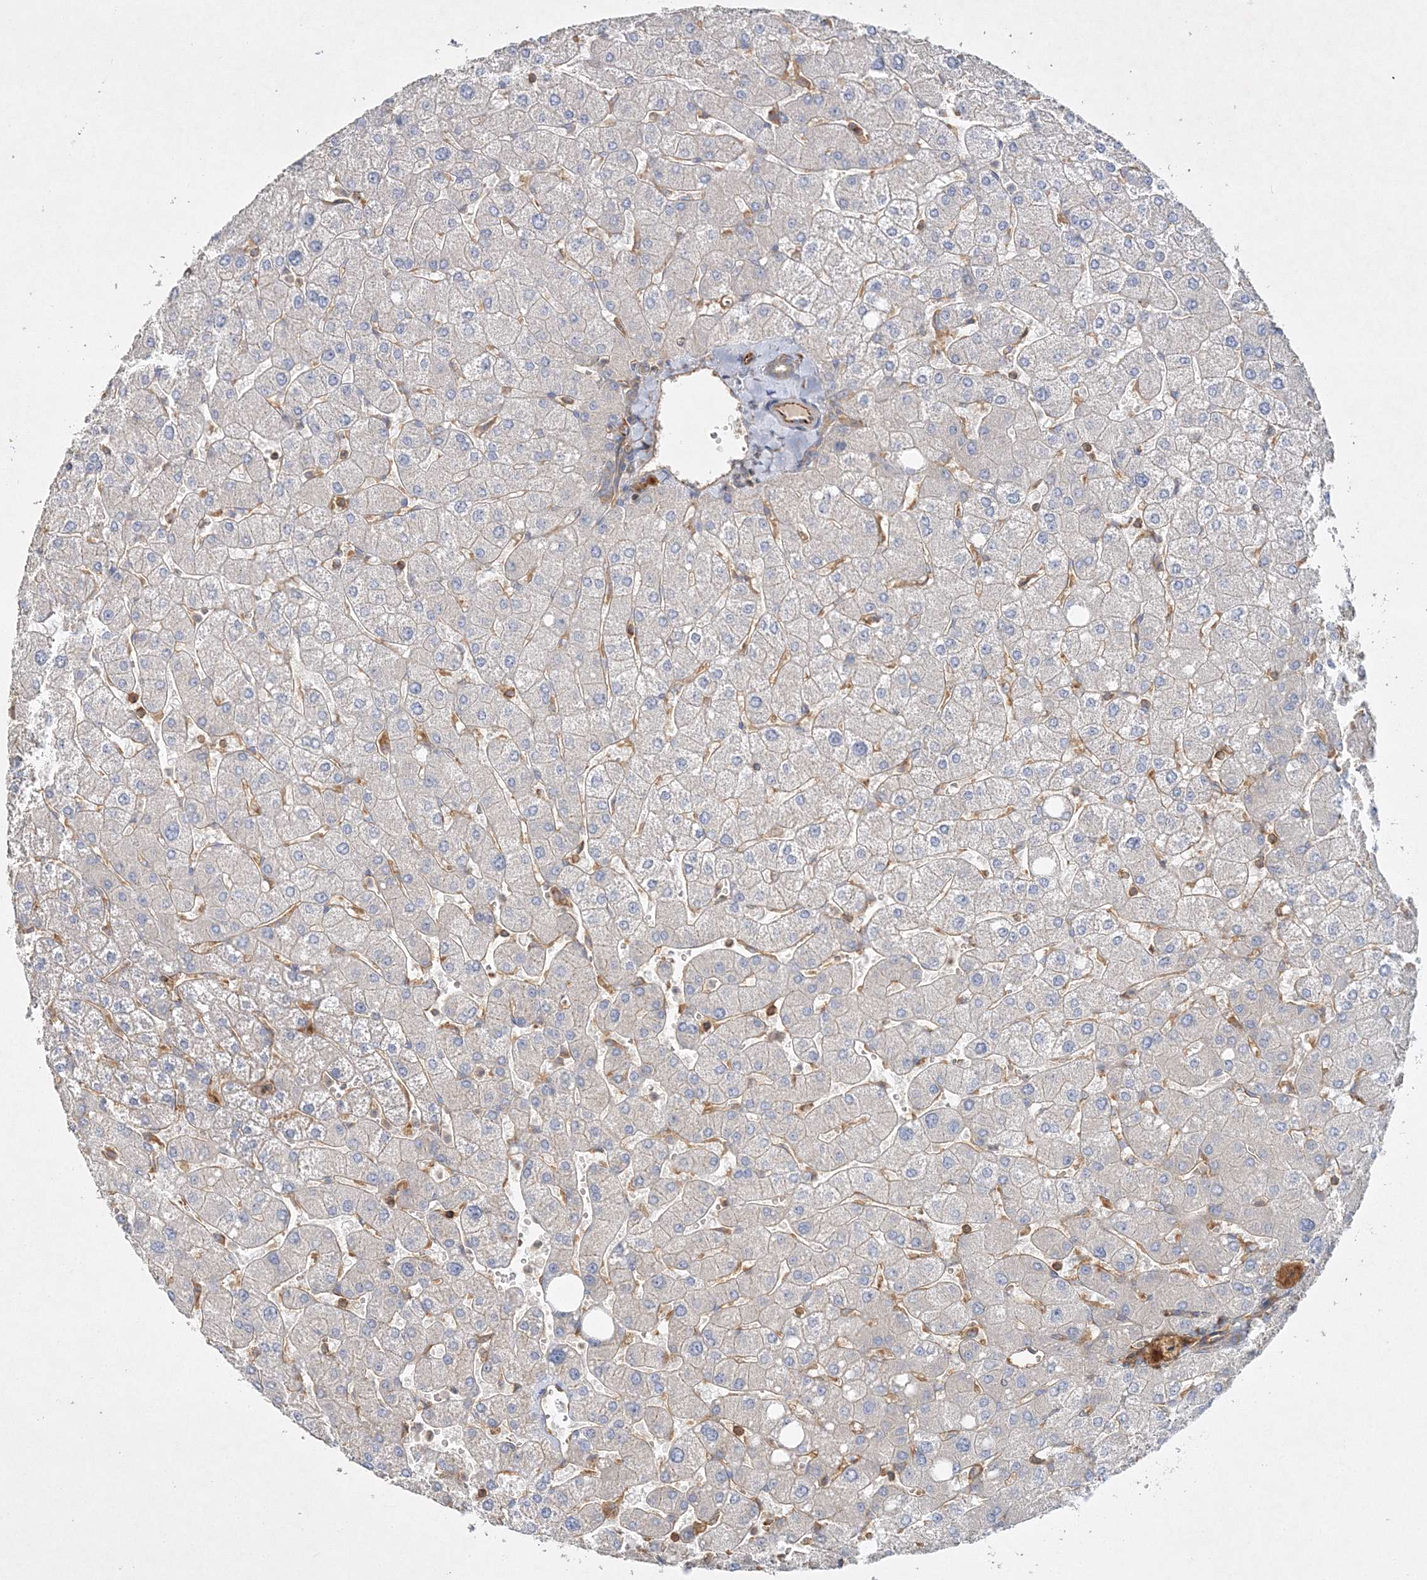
{"staining": {"intensity": "negative", "quantity": "none", "location": "none"}, "tissue": "liver", "cell_type": "Cholangiocytes", "image_type": "normal", "snomed": [{"axis": "morphology", "description": "Normal tissue, NOS"}, {"axis": "topography", "description": "Liver"}], "caption": "Protein analysis of normal liver demonstrates no significant expression in cholangiocytes.", "gene": "WDR37", "patient": {"sex": "male", "age": 55}}